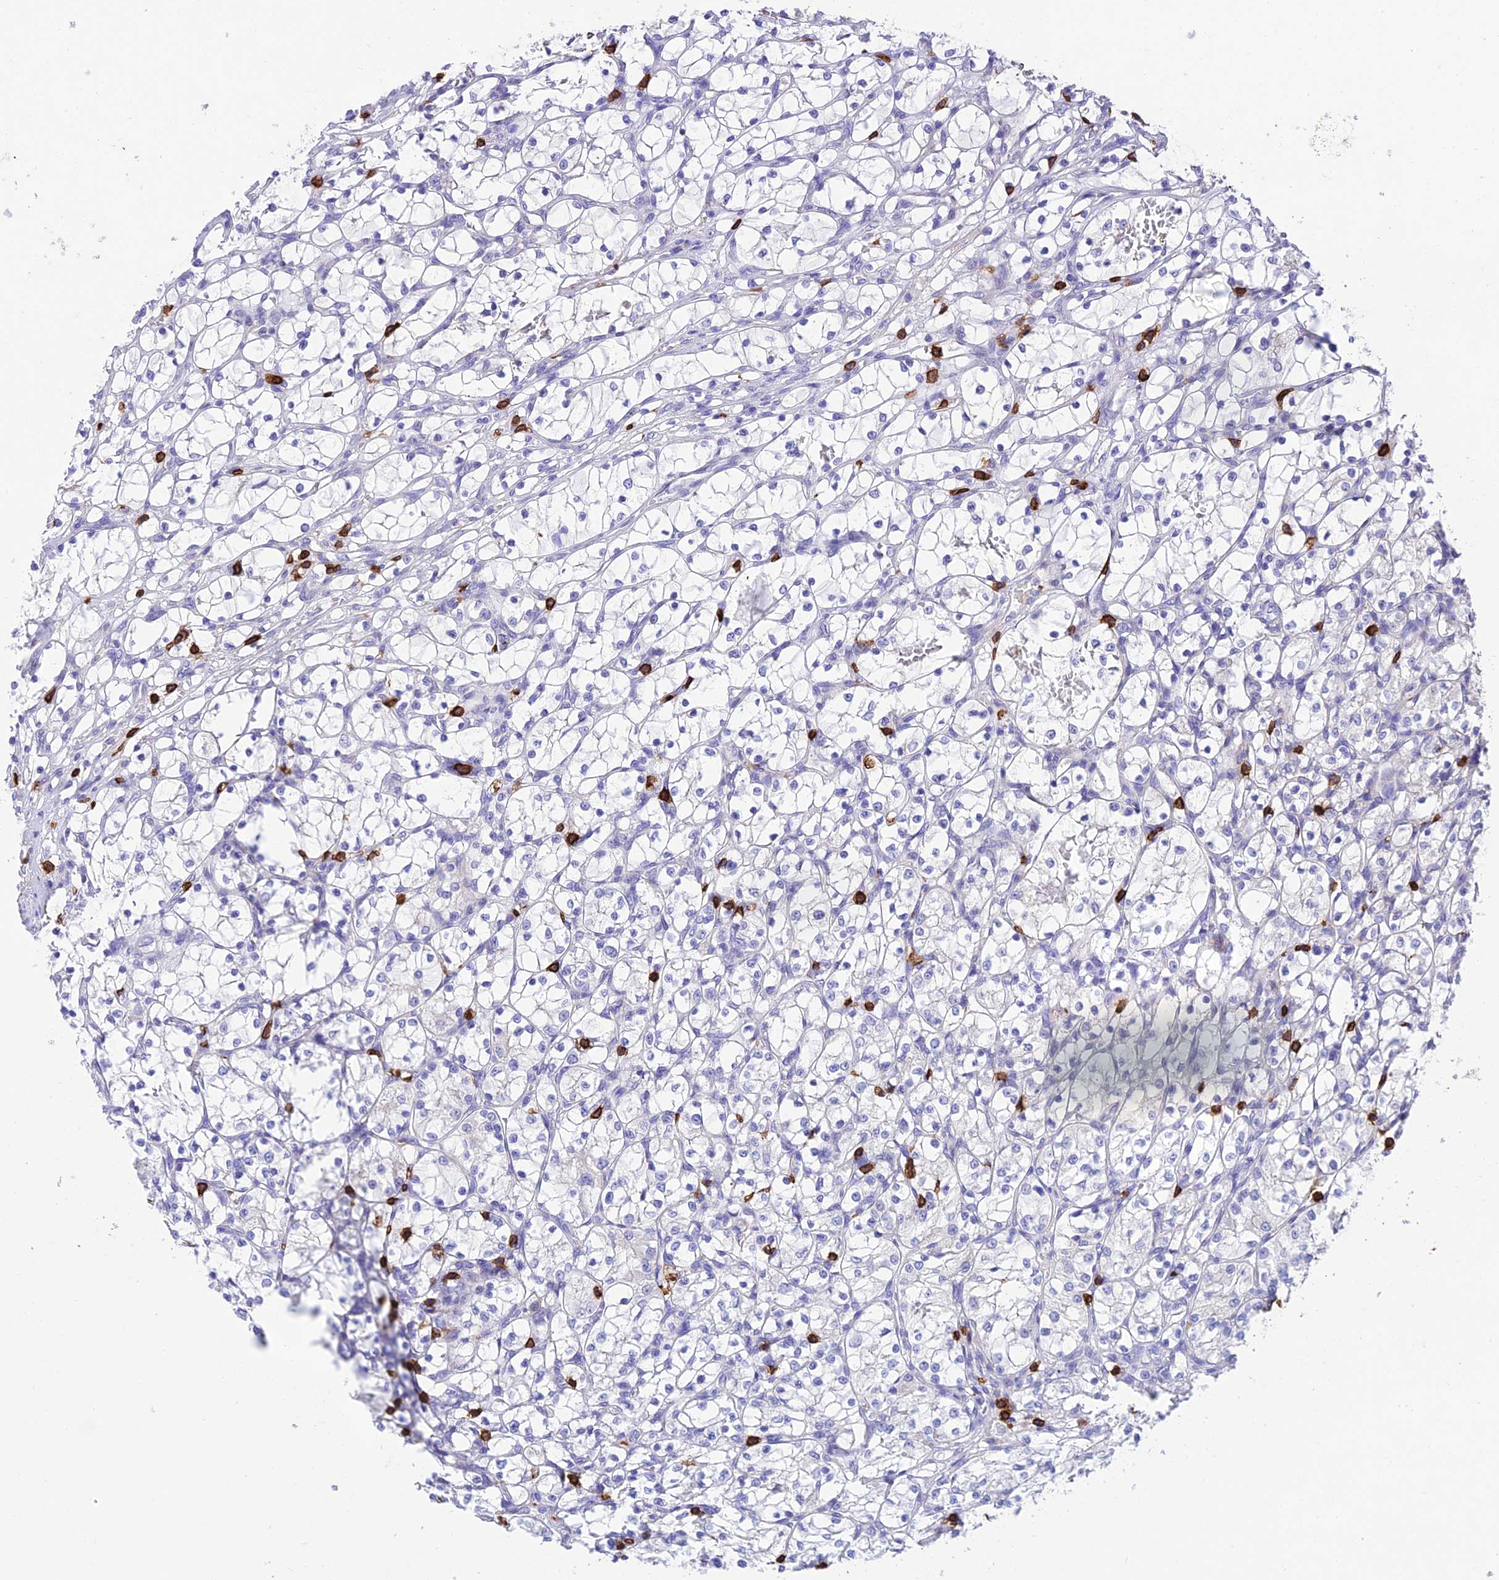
{"staining": {"intensity": "negative", "quantity": "none", "location": "none"}, "tissue": "renal cancer", "cell_type": "Tumor cells", "image_type": "cancer", "snomed": [{"axis": "morphology", "description": "Adenocarcinoma, NOS"}, {"axis": "topography", "description": "Kidney"}], "caption": "This photomicrograph is of renal adenocarcinoma stained with immunohistochemistry (IHC) to label a protein in brown with the nuclei are counter-stained blue. There is no staining in tumor cells. (DAB immunohistochemistry visualized using brightfield microscopy, high magnification).", "gene": "PTPRCAP", "patient": {"sex": "female", "age": 69}}